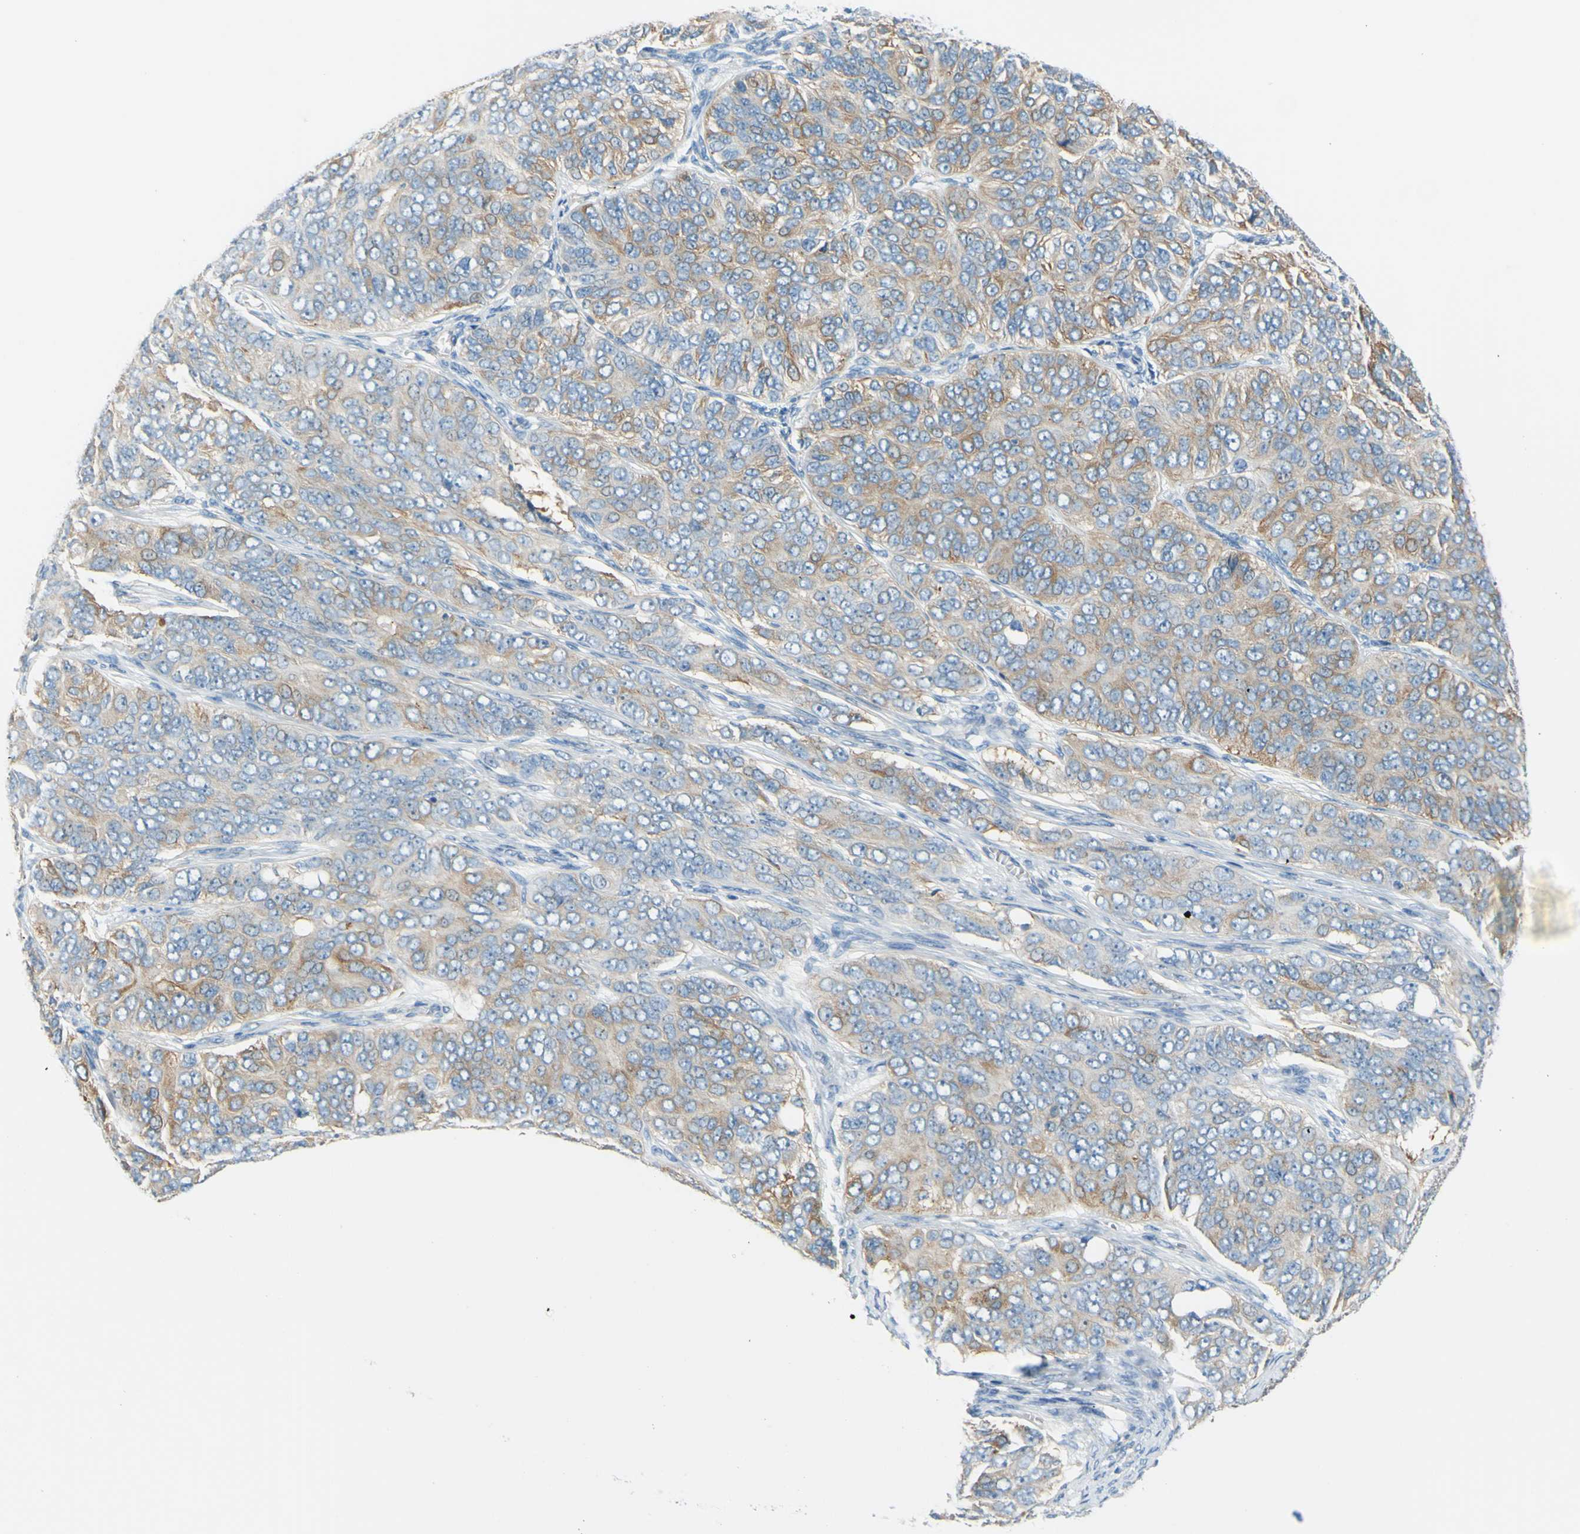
{"staining": {"intensity": "moderate", "quantity": ">75%", "location": "cytoplasmic/membranous"}, "tissue": "ovarian cancer", "cell_type": "Tumor cells", "image_type": "cancer", "snomed": [{"axis": "morphology", "description": "Carcinoma, endometroid"}, {"axis": "topography", "description": "Ovary"}], "caption": "An IHC image of tumor tissue is shown. Protein staining in brown labels moderate cytoplasmic/membranous positivity in ovarian cancer within tumor cells. Nuclei are stained in blue.", "gene": "FRMD4B", "patient": {"sex": "female", "age": 51}}